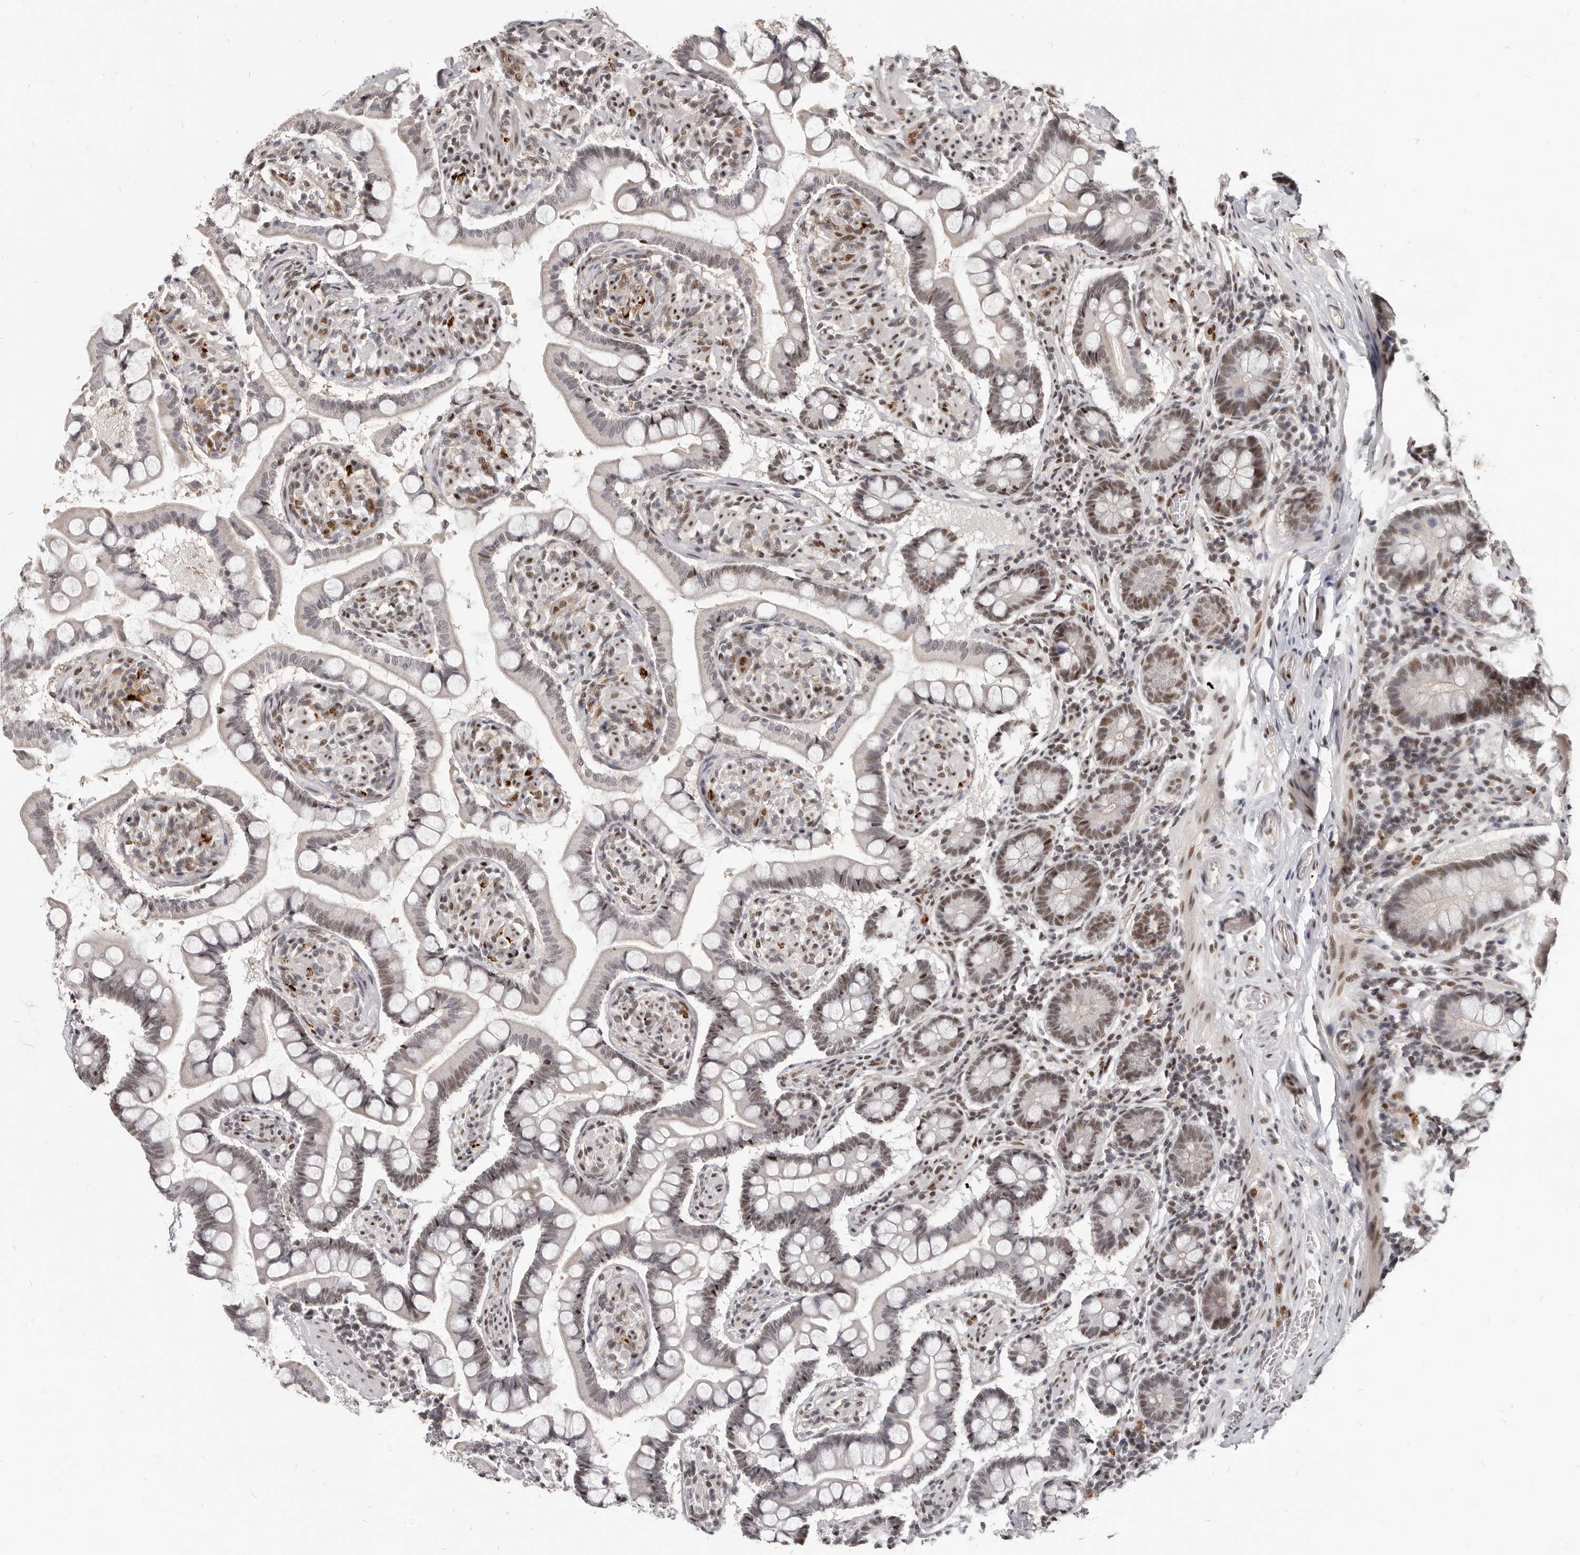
{"staining": {"intensity": "moderate", "quantity": "25%-75%", "location": "nuclear"}, "tissue": "small intestine", "cell_type": "Glandular cells", "image_type": "normal", "snomed": [{"axis": "morphology", "description": "Normal tissue, NOS"}, {"axis": "topography", "description": "Small intestine"}], "caption": "Immunohistochemistry image of benign small intestine: human small intestine stained using immunohistochemistry exhibits medium levels of moderate protein expression localized specifically in the nuclear of glandular cells, appearing as a nuclear brown color.", "gene": "ATF5", "patient": {"sex": "male", "age": 41}}